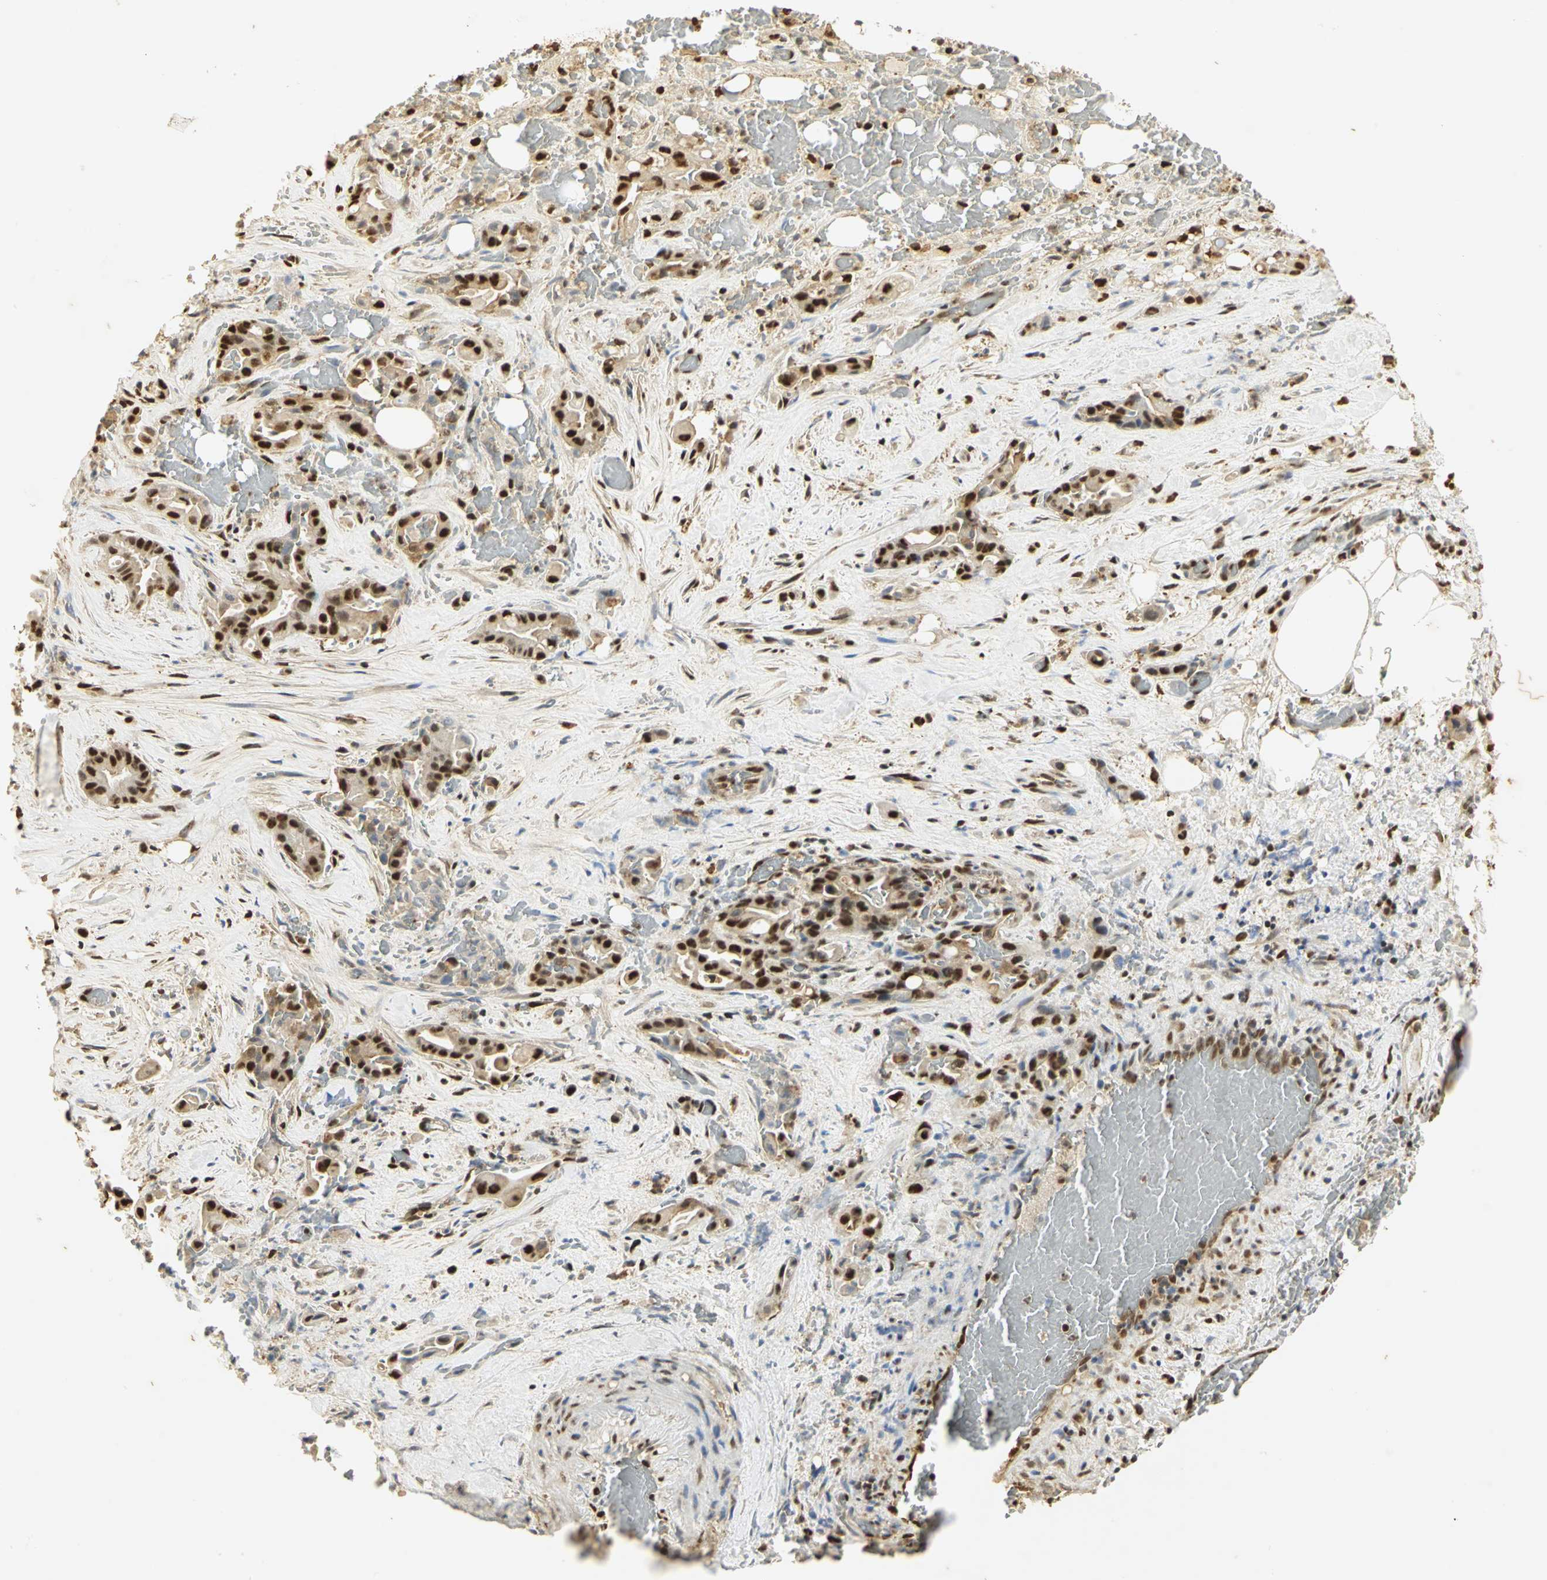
{"staining": {"intensity": "strong", "quantity": ">75%", "location": "cytoplasmic/membranous,nuclear"}, "tissue": "liver cancer", "cell_type": "Tumor cells", "image_type": "cancer", "snomed": [{"axis": "morphology", "description": "Cholangiocarcinoma"}, {"axis": "topography", "description": "Liver"}], "caption": "Immunohistochemistry (IHC) of cholangiocarcinoma (liver) demonstrates high levels of strong cytoplasmic/membranous and nuclear staining in approximately >75% of tumor cells. Ihc stains the protein in brown and the nuclei are stained blue.", "gene": "SET", "patient": {"sex": "female", "age": 68}}